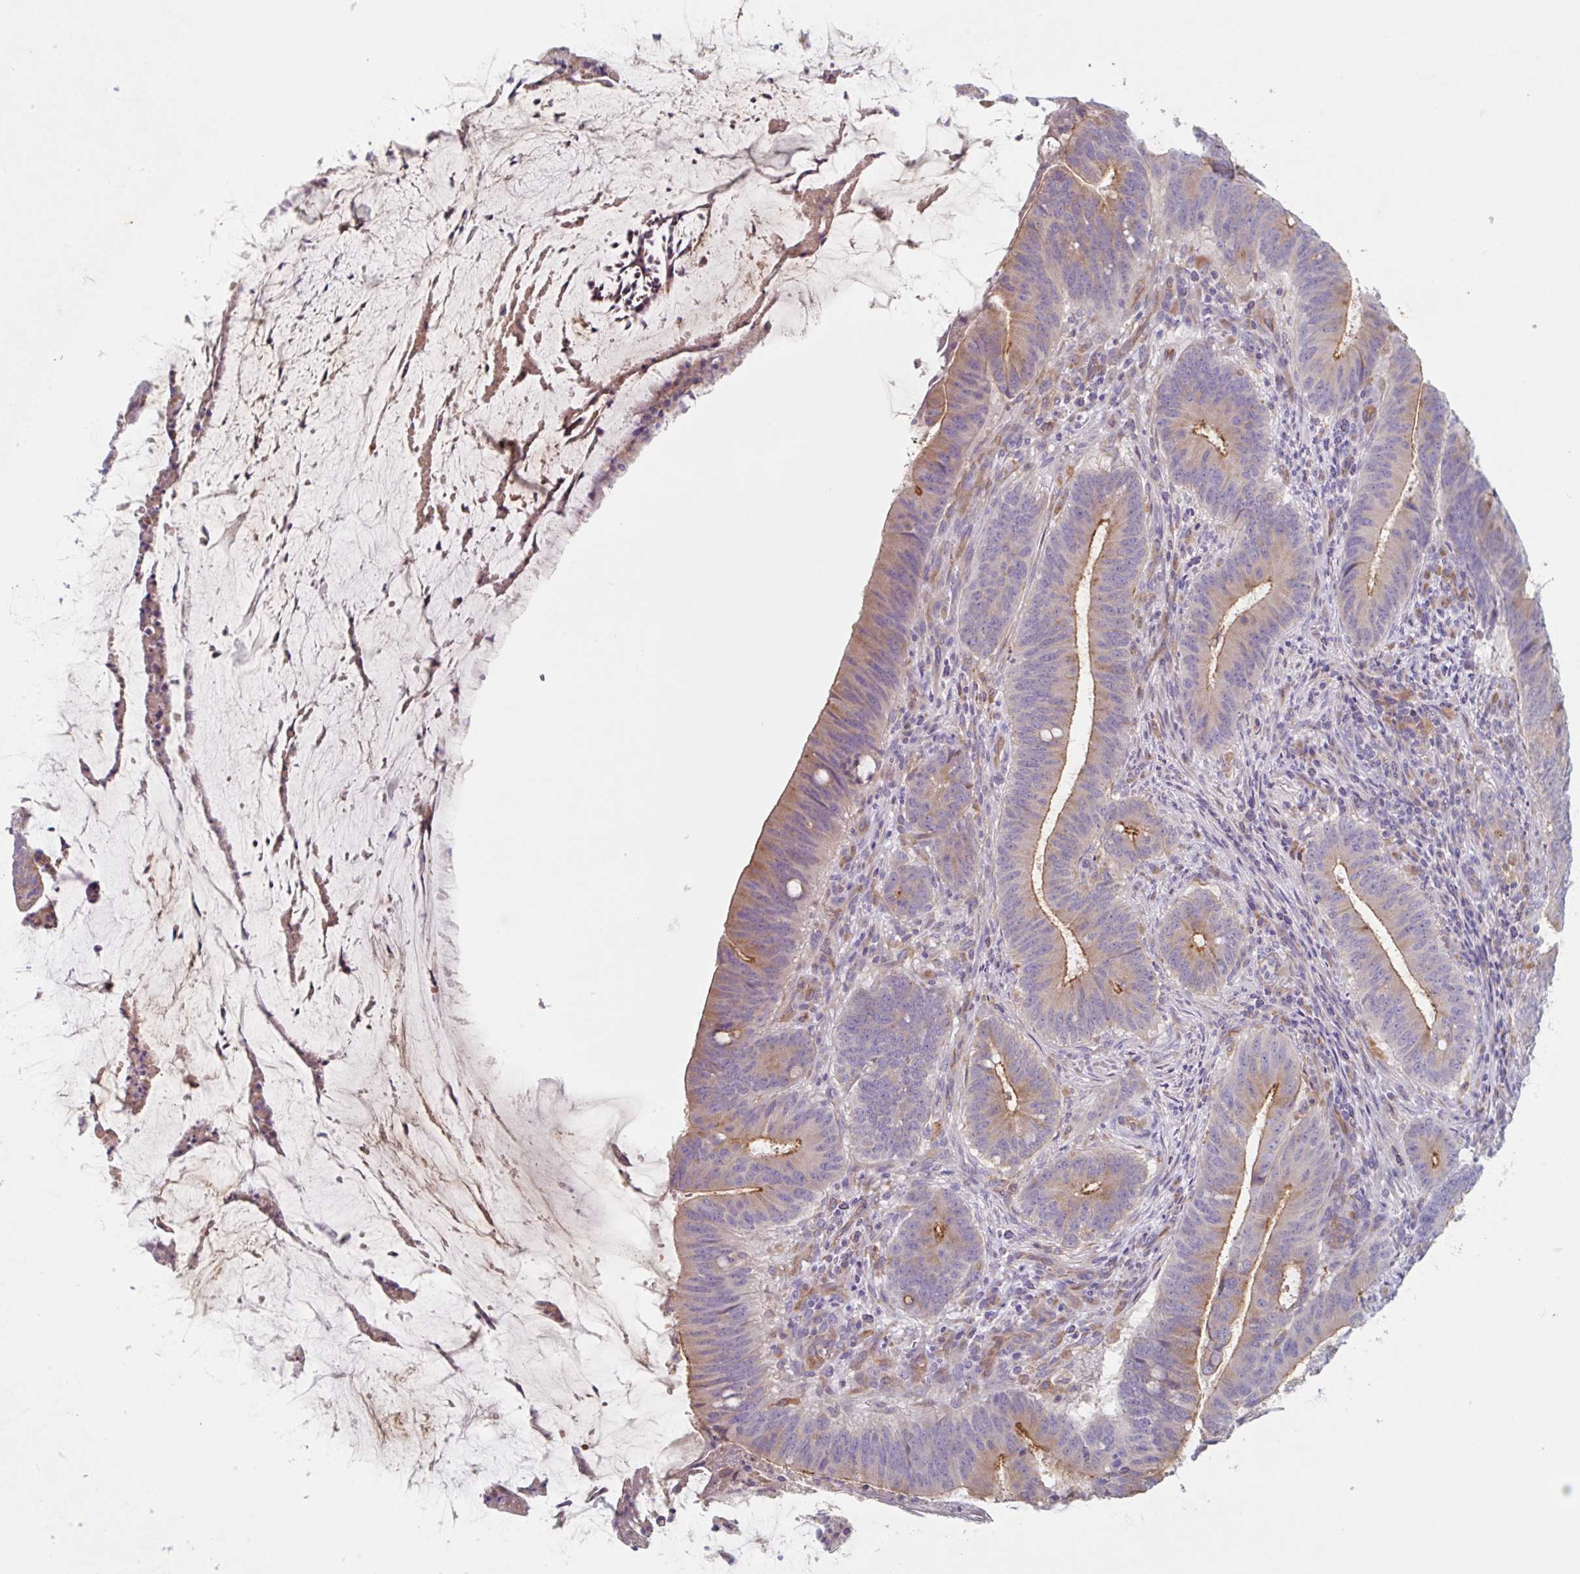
{"staining": {"intensity": "moderate", "quantity": ">75%", "location": "cytoplasmic/membranous"}, "tissue": "colorectal cancer", "cell_type": "Tumor cells", "image_type": "cancer", "snomed": [{"axis": "morphology", "description": "Adenocarcinoma, NOS"}, {"axis": "topography", "description": "Colon"}], "caption": "Immunohistochemistry staining of colorectal adenocarcinoma, which demonstrates medium levels of moderate cytoplasmic/membranous expression in approximately >75% of tumor cells indicating moderate cytoplasmic/membranous protein positivity. The staining was performed using DAB (3,3'-diaminobenzidine) (brown) for protein detection and nuclei were counterstained in hematoxylin (blue).", "gene": "MANBA", "patient": {"sex": "female", "age": 43}}